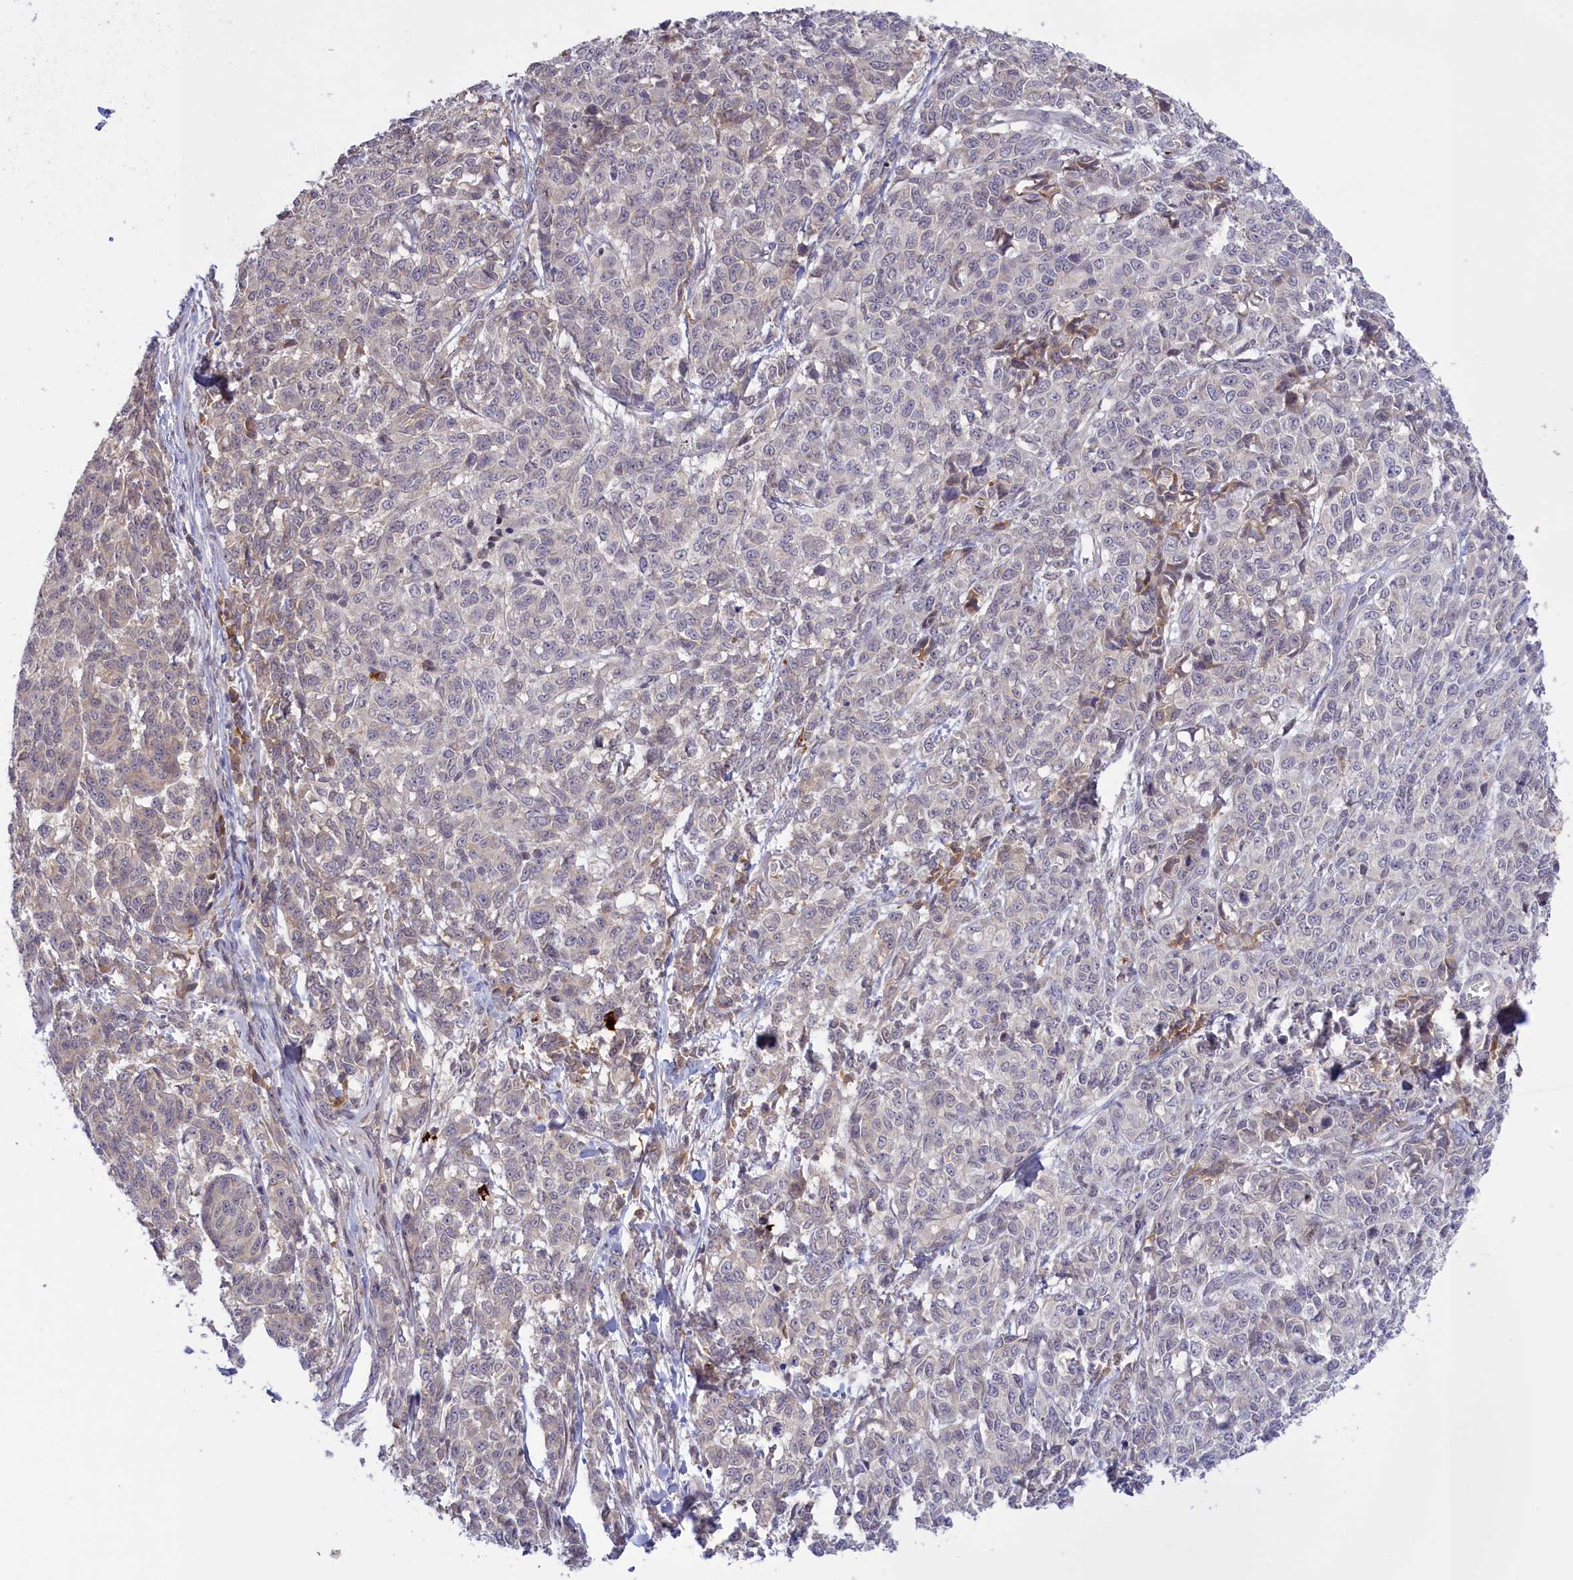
{"staining": {"intensity": "weak", "quantity": "<25%", "location": "cytoplasmic/membranous"}, "tissue": "melanoma", "cell_type": "Tumor cells", "image_type": "cancer", "snomed": [{"axis": "morphology", "description": "Malignant melanoma, NOS"}, {"axis": "topography", "description": "Skin"}], "caption": "Immunohistochemistry photomicrograph of neoplastic tissue: melanoma stained with DAB (3,3'-diaminobenzidine) displays no significant protein expression in tumor cells. (DAB immunohistochemistry with hematoxylin counter stain).", "gene": "RRAD", "patient": {"sex": "male", "age": 49}}